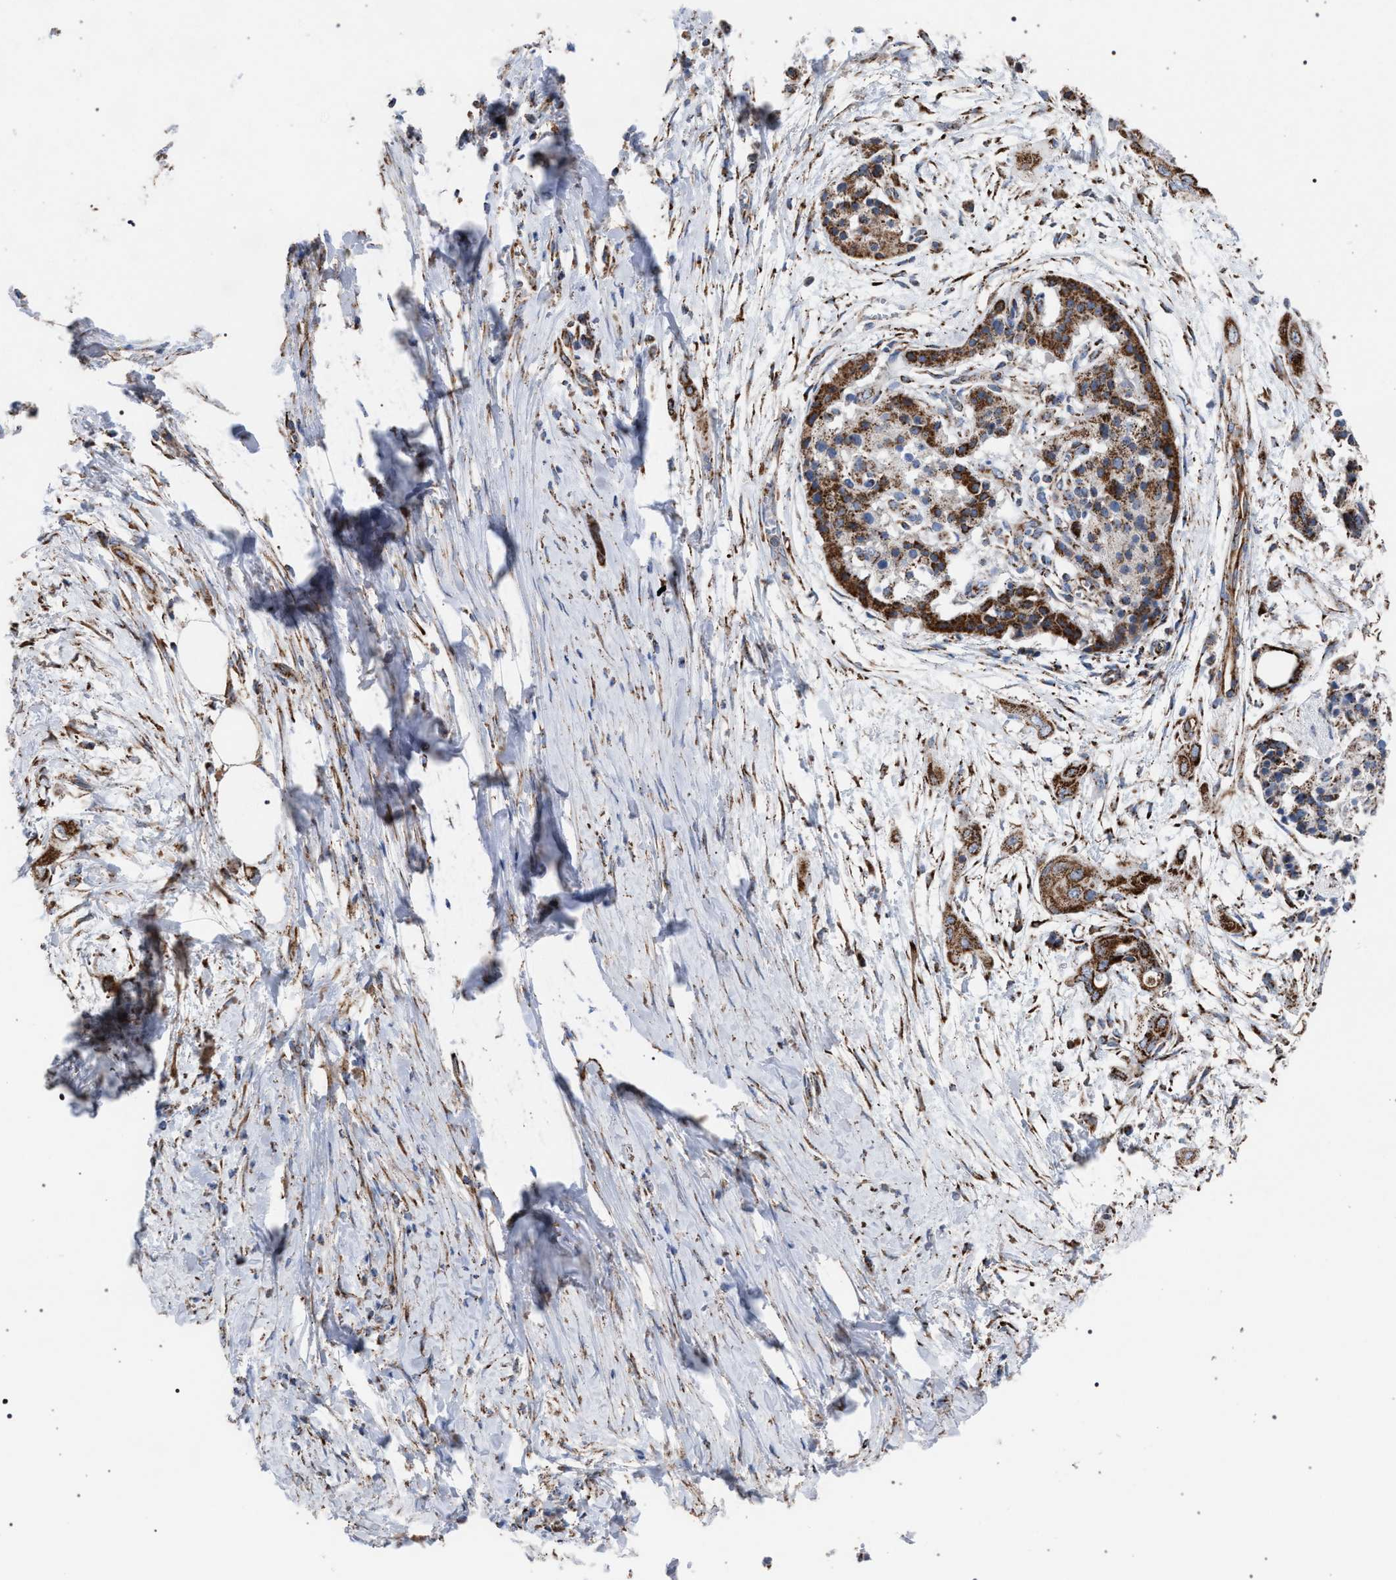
{"staining": {"intensity": "moderate", "quantity": ">75%", "location": "cytoplasmic/membranous"}, "tissue": "pancreatic cancer", "cell_type": "Tumor cells", "image_type": "cancer", "snomed": [{"axis": "morphology", "description": "Adenocarcinoma, NOS"}, {"axis": "topography", "description": "Pancreas"}], "caption": "Immunohistochemical staining of human pancreatic cancer (adenocarcinoma) reveals medium levels of moderate cytoplasmic/membranous protein expression in about >75% of tumor cells.", "gene": "VPS13A", "patient": {"sex": "male", "age": 59}}